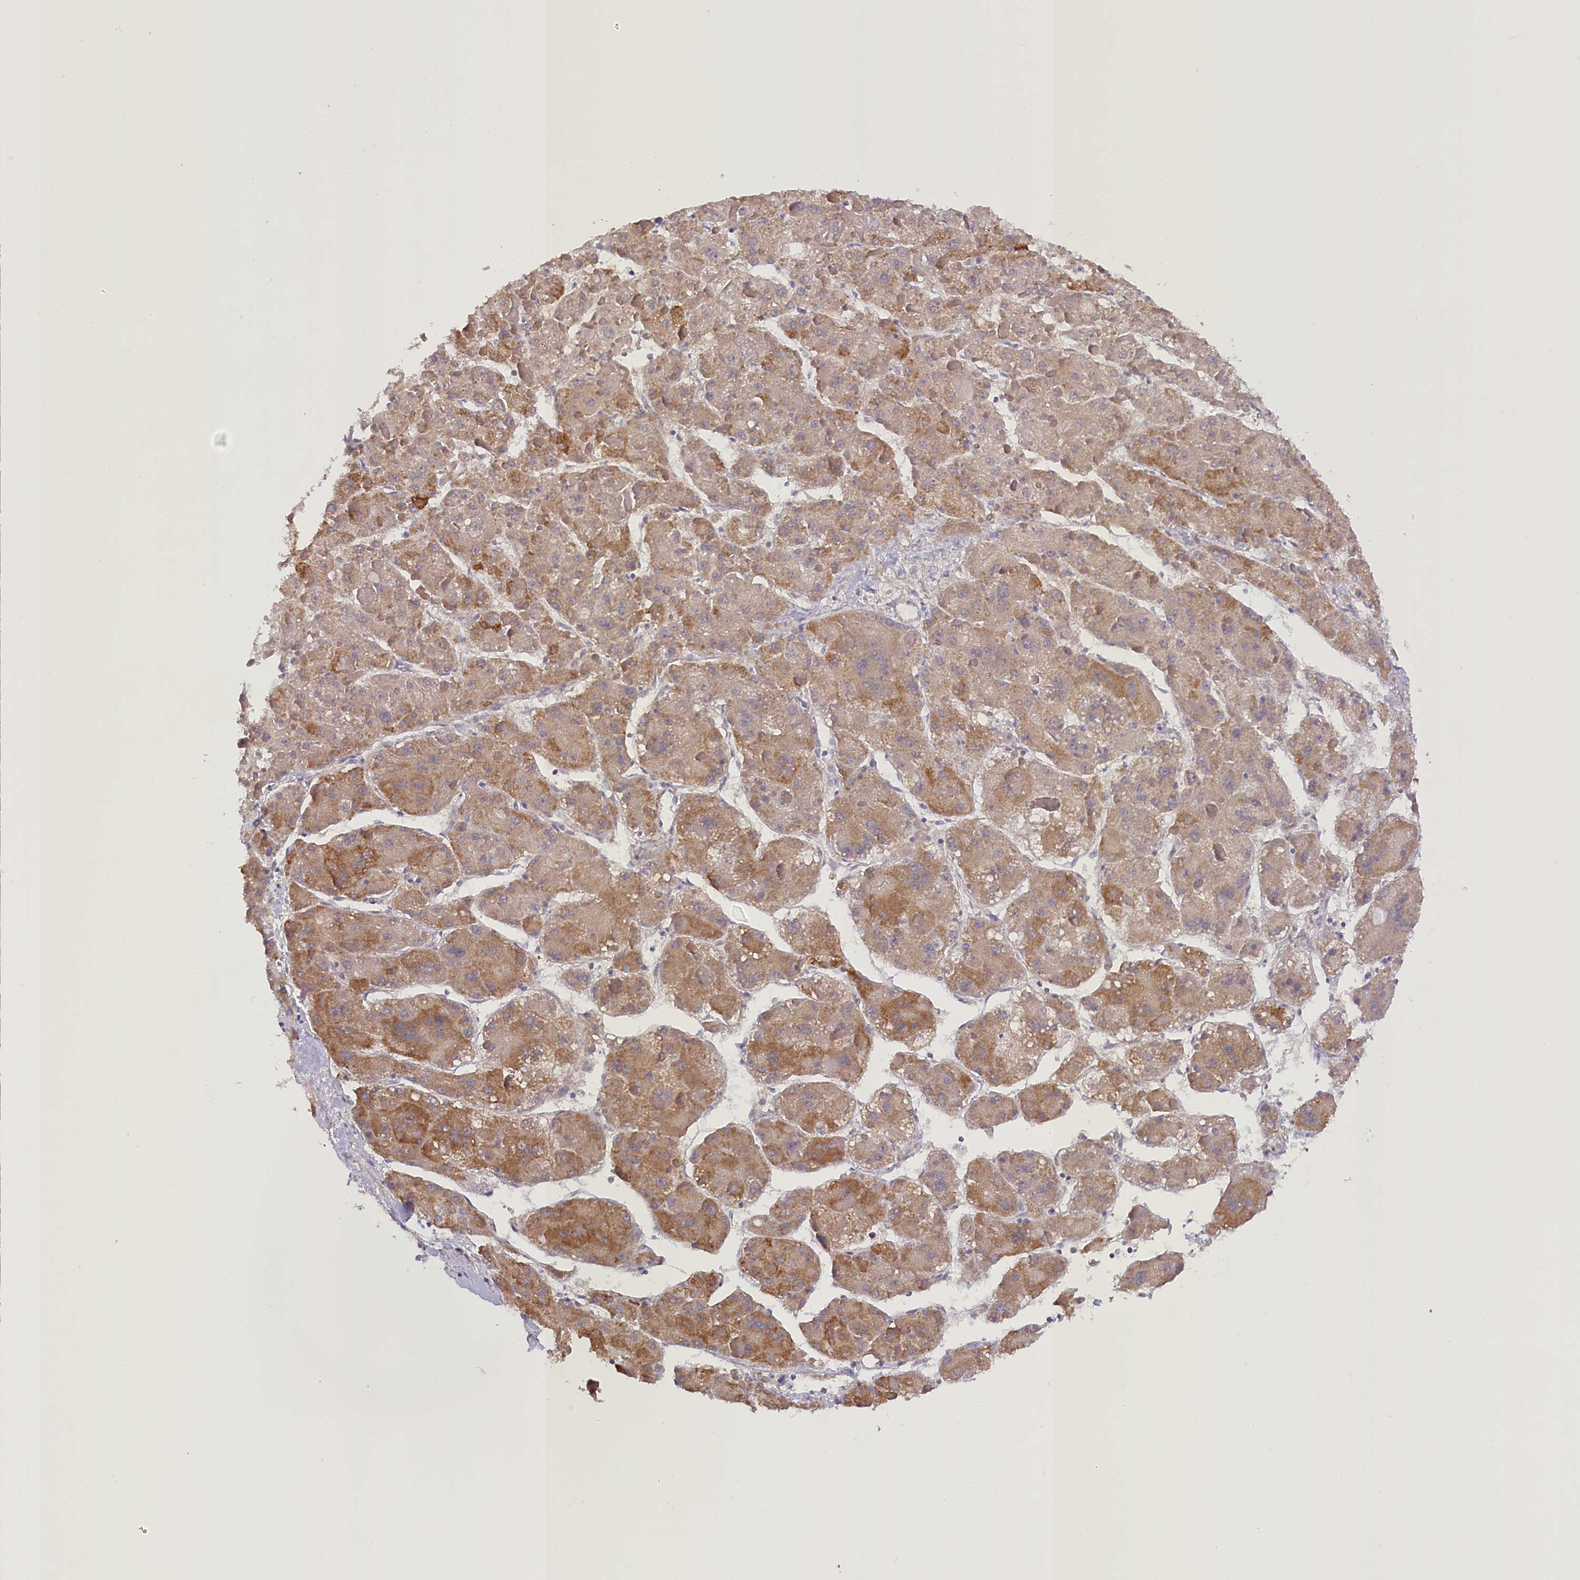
{"staining": {"intensity": "moderate", "quantity": ">75%", "location": "cytoplasmic/membranous"}, "tissue": "liver cancer", "cell_type": "Tumor cells", "image_type": "cancer", "snomed": [{"axis": "morphology", "description": "Carcinoma, Hepatocellular, NOS"}, {"axis": "topography", "description": "Liver"}], "caption": "A histopathology image showing moderate cytoplasmic/membranous expression in about >75% of tumor cells in liver cancer (hepatocellular carcinoma), as visualized by brown immunohistochemical staining.", "gene": "DCUN1D1", "patient": {"sex": "female", "age": 73}}